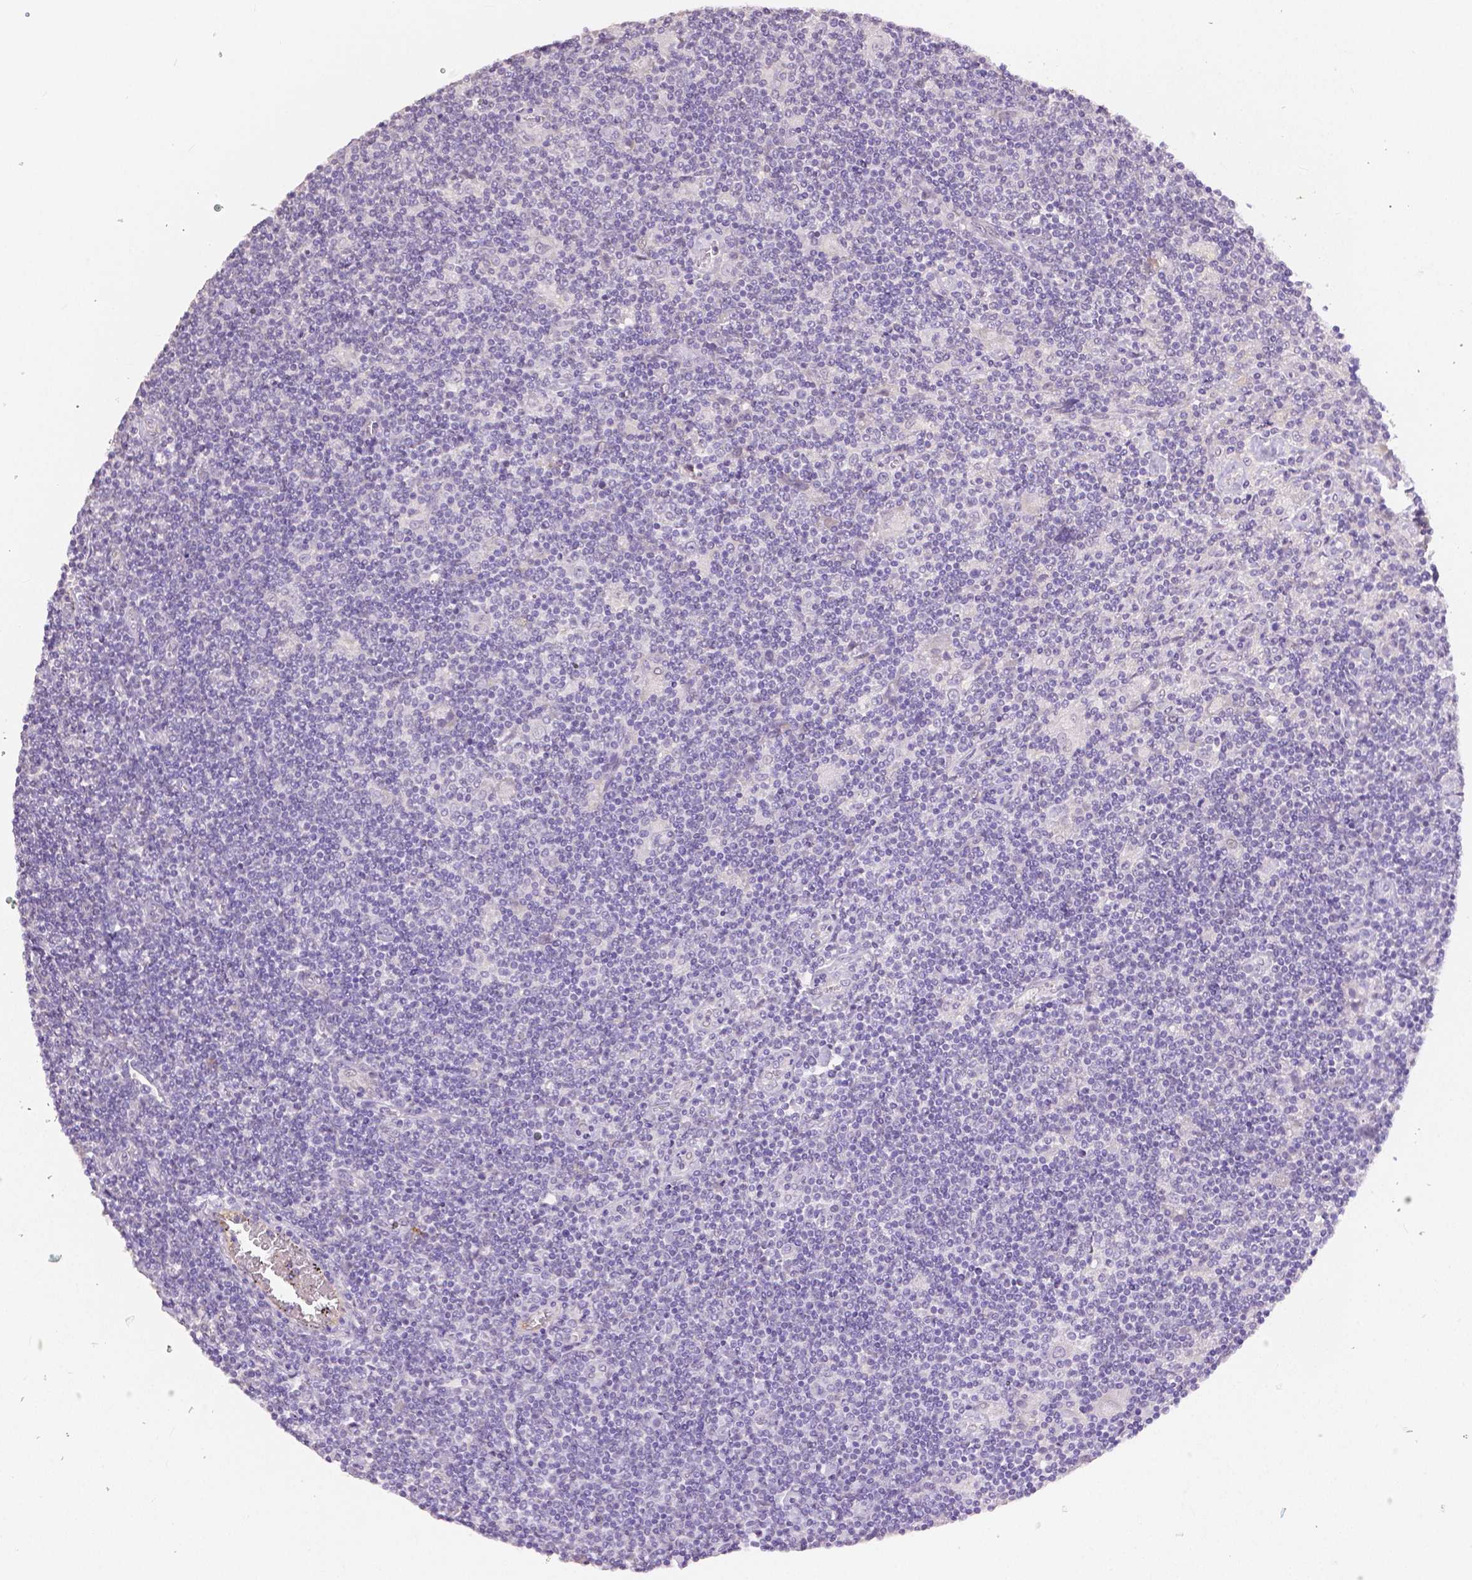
{"staining": {"intensity": "negative", "quantity": "none", "location": "none"}, "tissue": "lymphoma", "cell_type": "Tumor cells", "image_type": "cancer", "snomed": [{"axis": "morphology", "description": "Hodgkin's disease, NOS"}, {"axis": "topography", "description": "Lymph node"}], "caption": "This is an immunohistochemistry (IHC) image of lymphoma. There is no positivity in tumor cells.", "gene": "OCLN", "patient": {"sex": "male", "age": 40}}